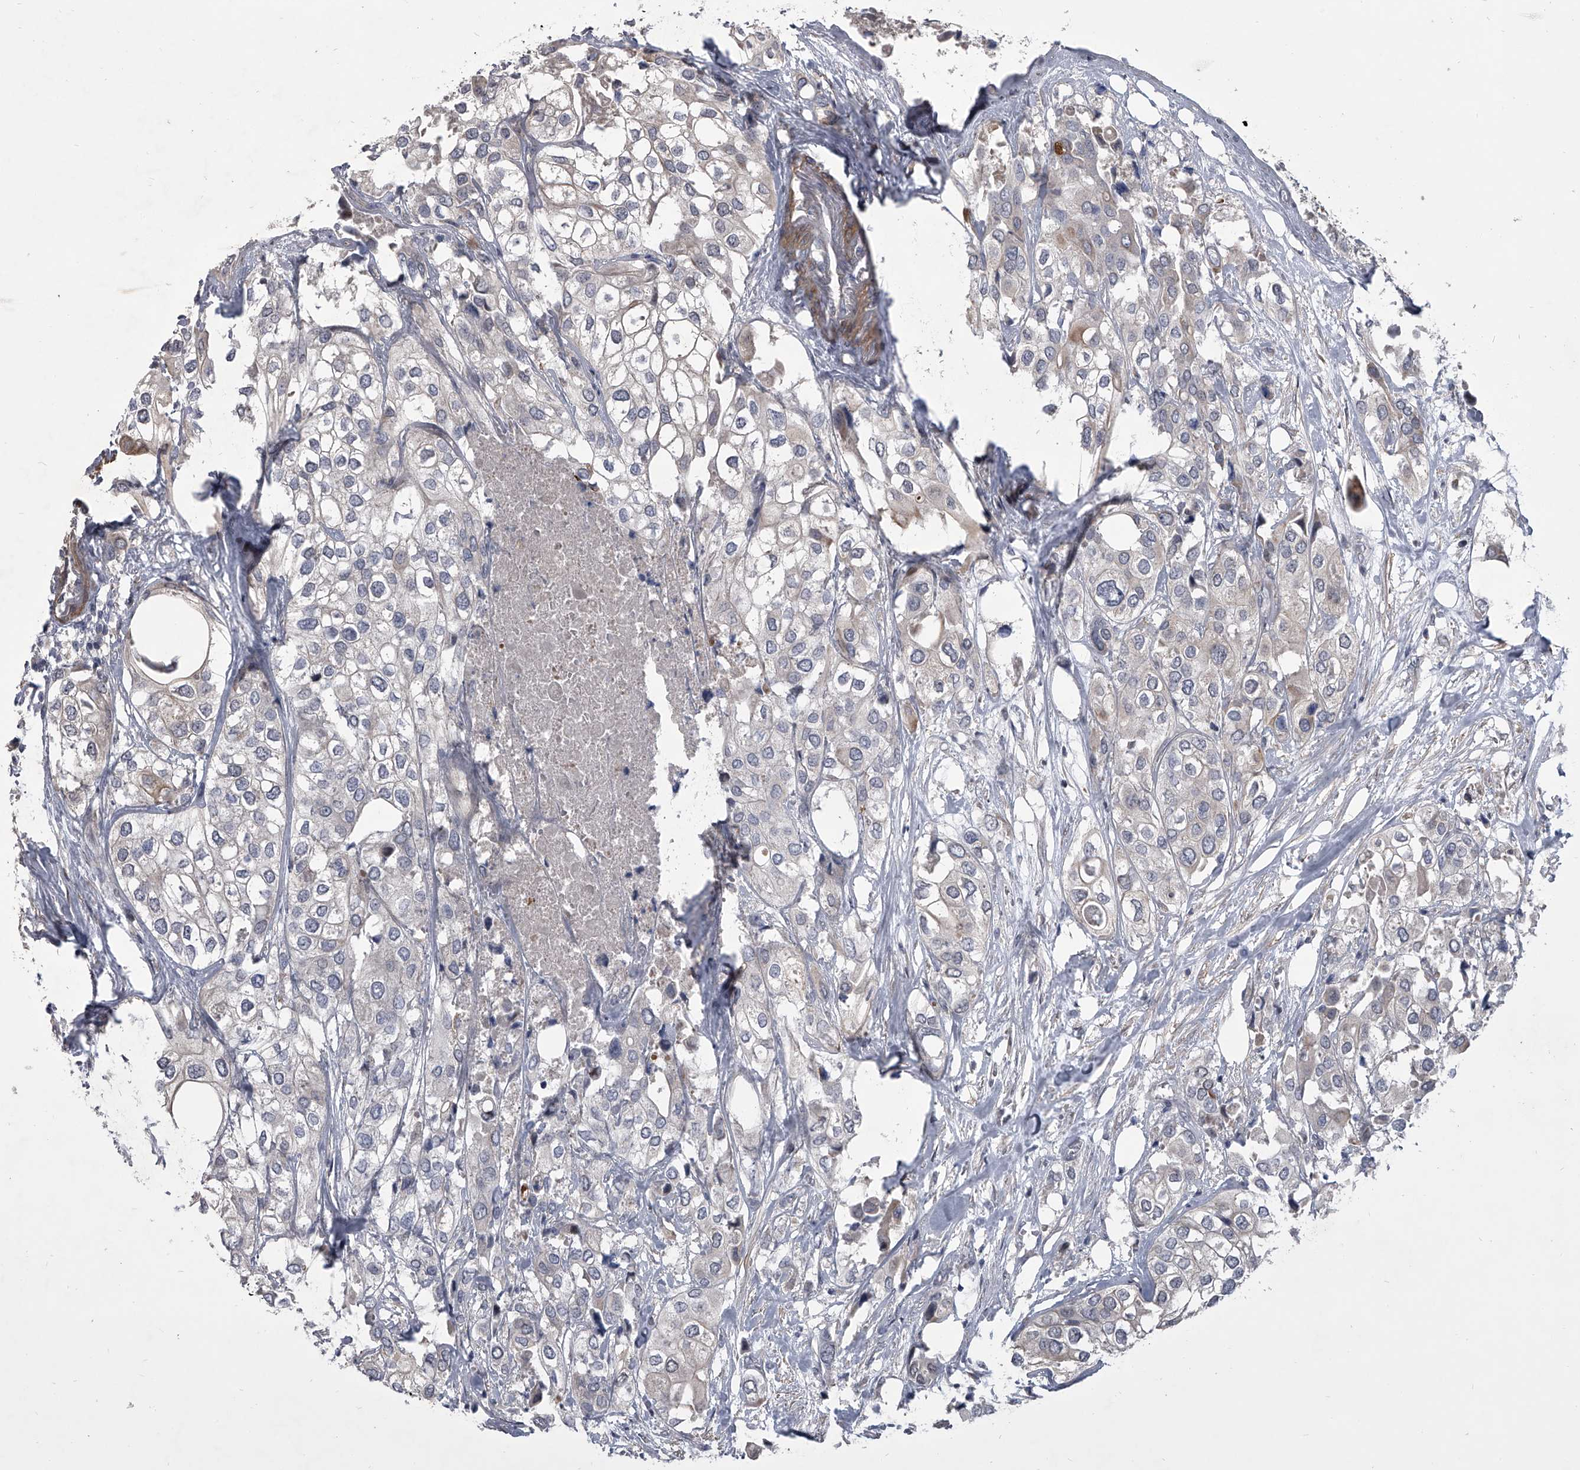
{"staining": {"intensity": "negative", "quantity": "none", "location": "none"}, "tissue": "urothelial cancer", "cell_type": "Tumor cells", "image_type": "cancer", "snomed": [{"axis": "morphology", "description": "Urothelial carcinoma, High grade"}, {"axis": "topography", "description": "Urinary bladder"}], "caption": "The image reveals no staining of tumor cells in urothelial cancer.", "gene": "HEATR6", "patient": {"sex": "male", "age": 64}}